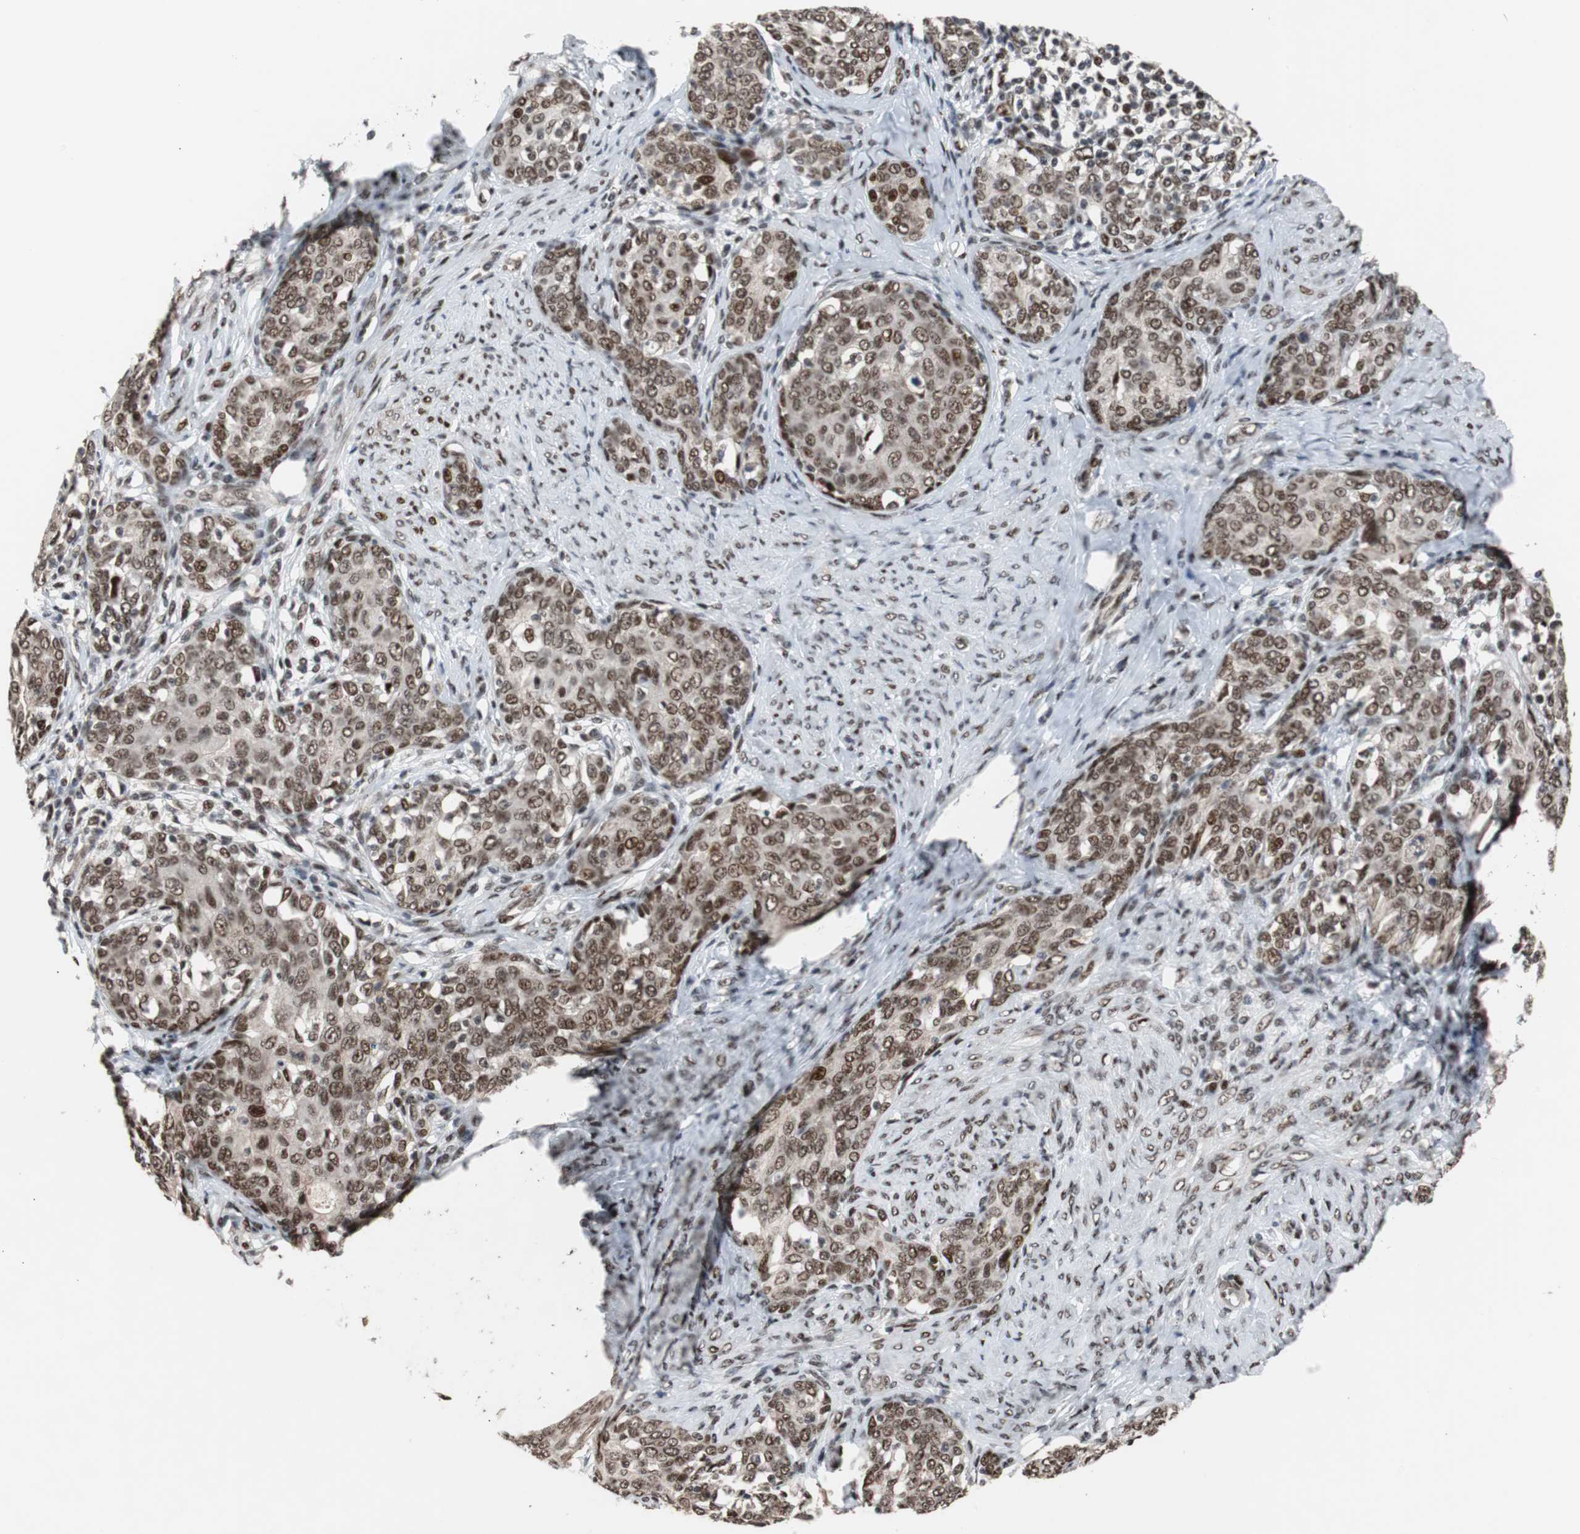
{"staining": {"intensity": "strong", "quantity": ">75%", "location": "nuclear"}, "tissue": "cervical cancer", "cell_type": "Tumor cells", "image_type": "cancer", "snomed": [{"axis": "morphology", "description": "Squamous cell carcinoma, NOS"}, {"axis": "morphology", "description": "Adenocarcinoma, NOS"}, {"axis": "topography", "description": "Cervix"}], "caption": "Brown immunohistochemical staining in cervical cancer demonstrates strong nuclear staining in approximately >75% of tumor cells.", "gene": "NBL1", "patient": {"sex": "female", "age": 52}}